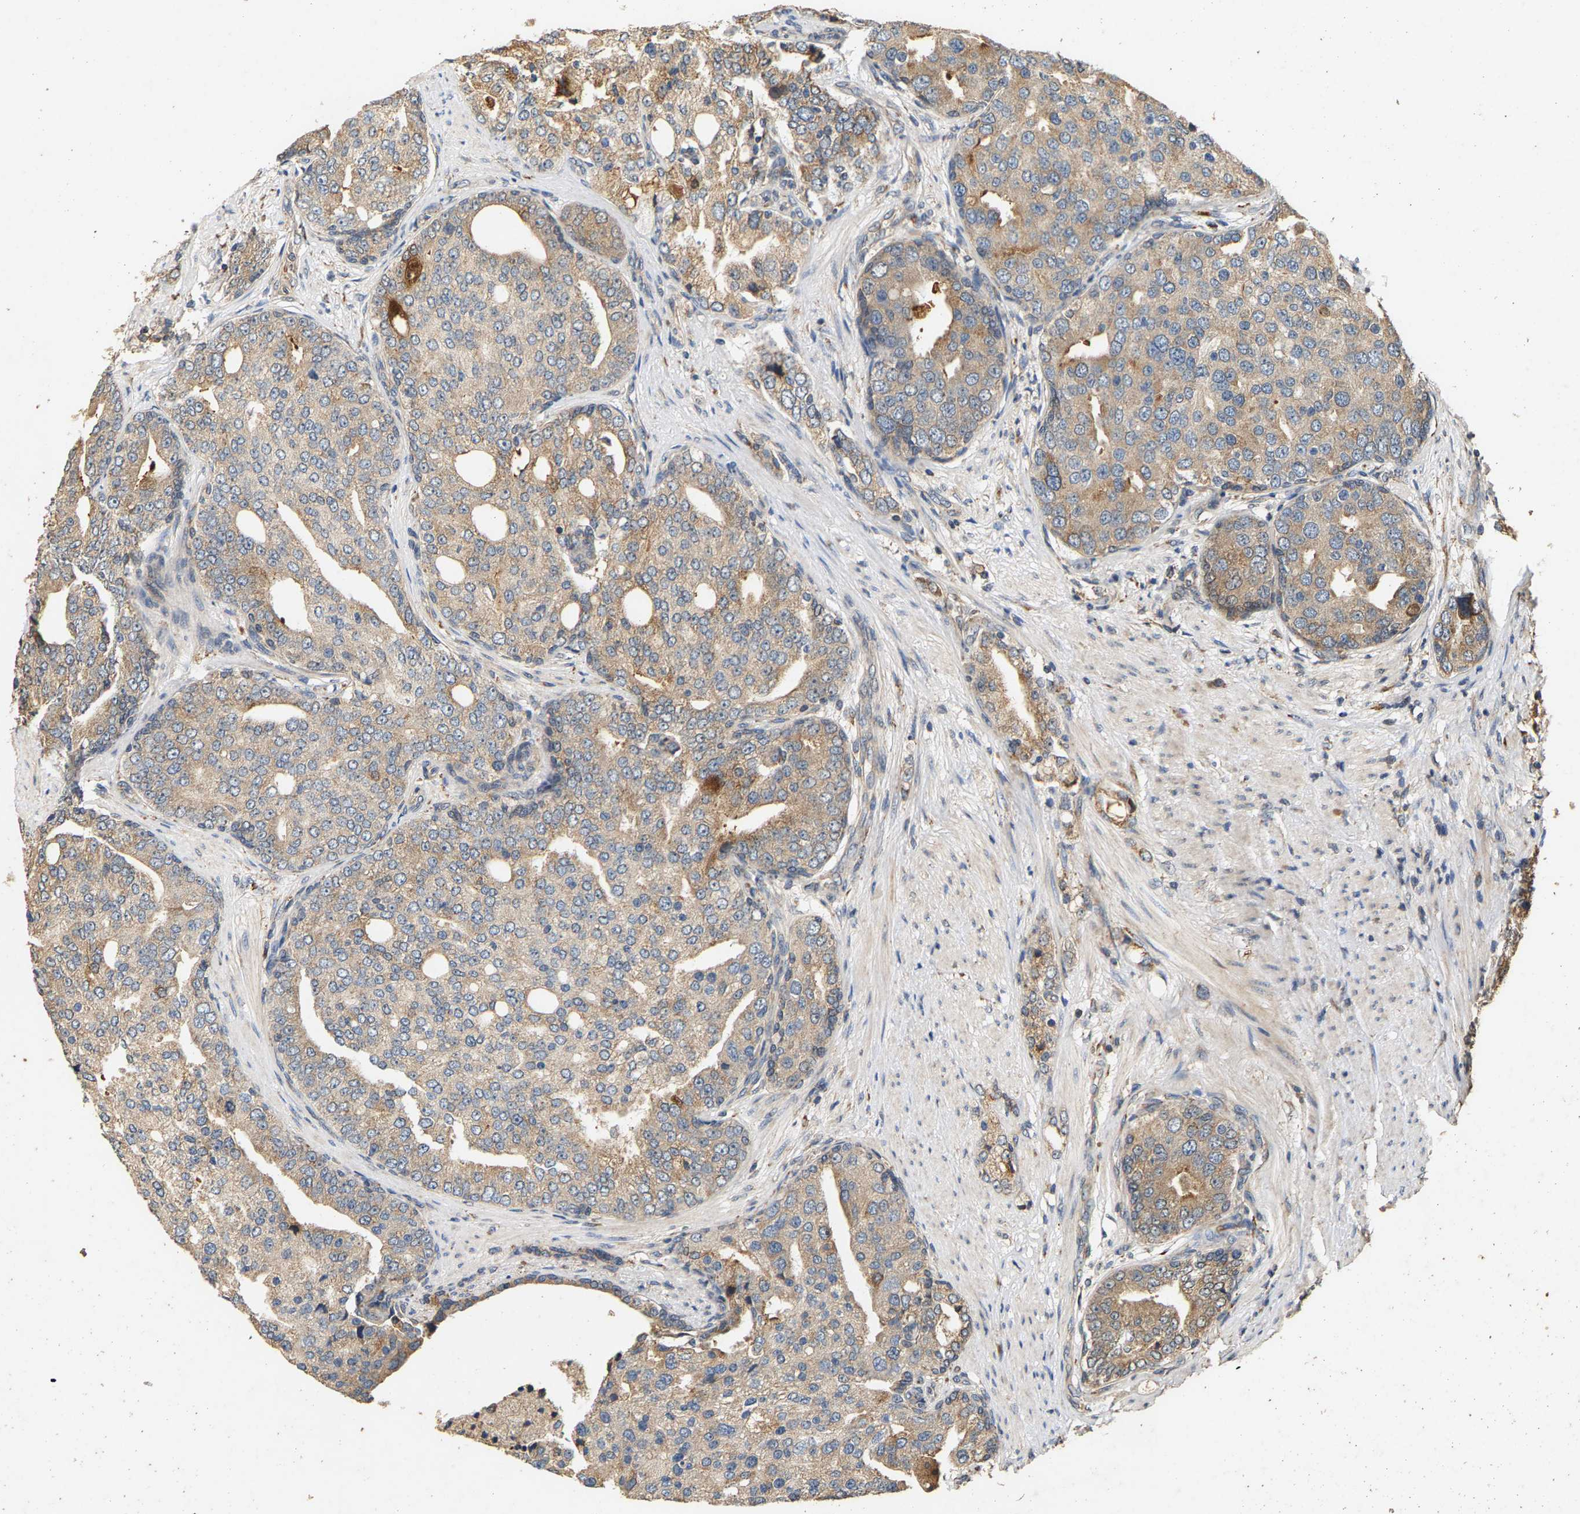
{"staining": {"intensity": "weak", "quantity": ">75%", "location": "cytoplasmic/membranous"}, "tissue": "prostate cancer", "cell_type": "Tumor cells", "image_type": "cancer", "snomed": [{"axis": "morphology", "description": "Adenocarcinoma, High grade"}, {"axis": "topography", "description": "Prostate"}], "caption": "A low amount of weak cytoplasmic/membranous expression is identified in about >75% of tumor cells in prostate cancer tissue.", "gene": "CIDEC", "patient": {"sex": "male", "age": 50}}